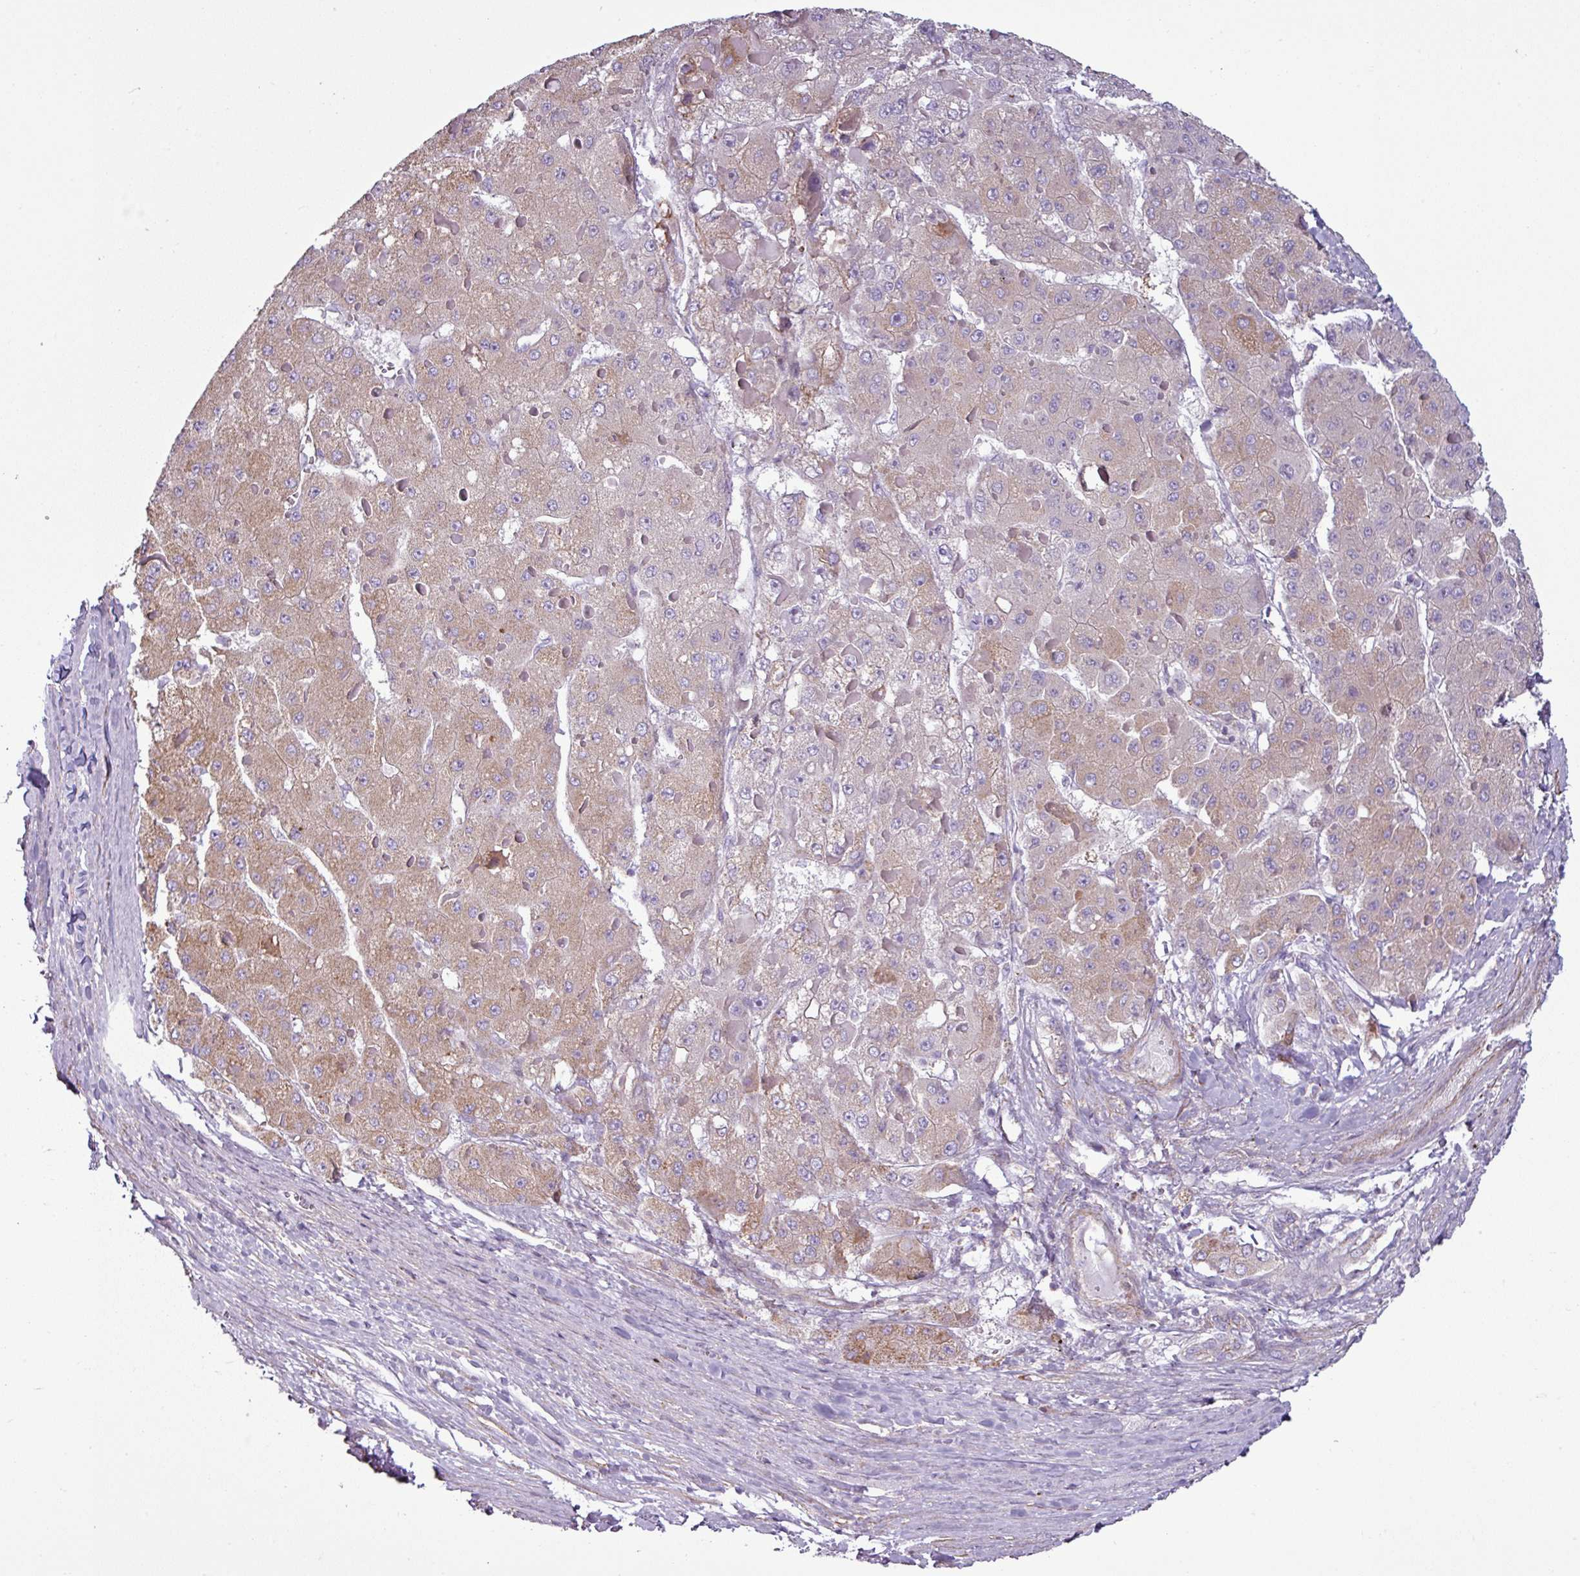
{"staining": {"intensity": "weak", "quantity": "25%-75%", "location": "cytoplasmic/membranous"}, "tissue": "liver cancer", "cell_type": "Tumor cells", "image_type": "cancer", "snomed": [{"axis": "morphology", "description": "Carcinoma, Hepatocellular, NOS"}, {"axis": "topography", "description": "Liver"}], "caption": "Protein expression analysis of hepatocellular carcinoma (liver) shows weak cytoplasmic/membranous expression in about 25%-75% of tumor cells. The staining was performed using DAB, with brown indicating positive protein expression. Nuclei are stained blue with hematoxylin.", "gene": "BTN2A2", "patient": {"sex": "female", "age": 73}}